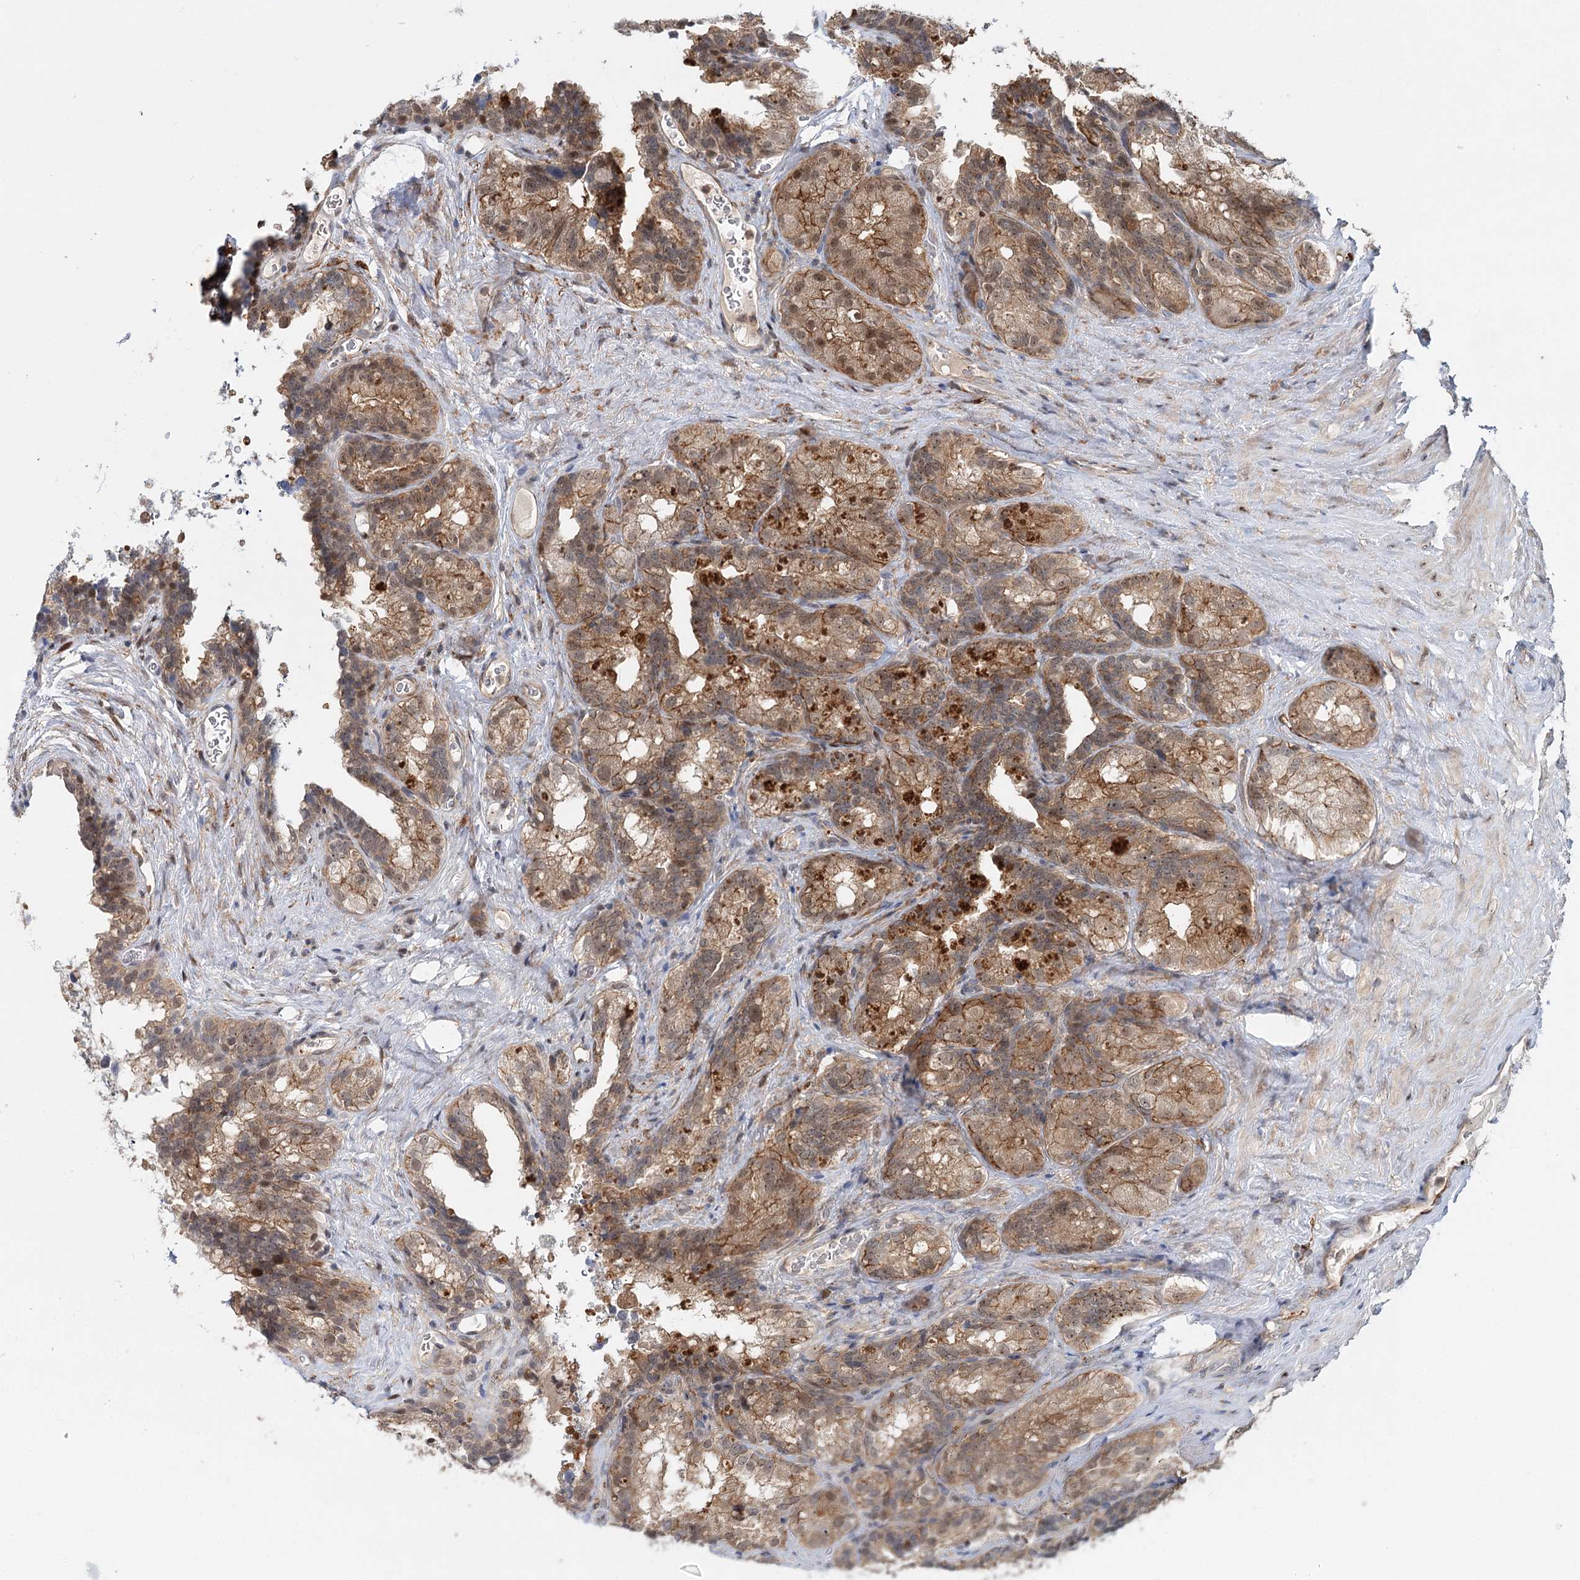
{"staining": {"intensity": "moderate", "quantity": ">75%", "location": "cytoplasmic/membranous,nuclear"}, "tissue": "seminal vesicle", "cell_type": "Glandular cells", "image_type": "normal", "snomed": [{"axis": "morphology", "description": "Normal tissue, NOS"}, {"axis": "topography", "description": "Seminal veicle"}], "caption": "Seminal vesicle stained with DAB (3,3'-diaminobenzidine) immunohistochemistry reveals medium levels of moderate cytoplasmic/membranous,nuclear expression in approximately >75% of glandular cells. (DAB = brown stain, brightfield microscopy at high magnification).", "gene": "WDR44", "patient": {"sex": "male", "age": 60}}